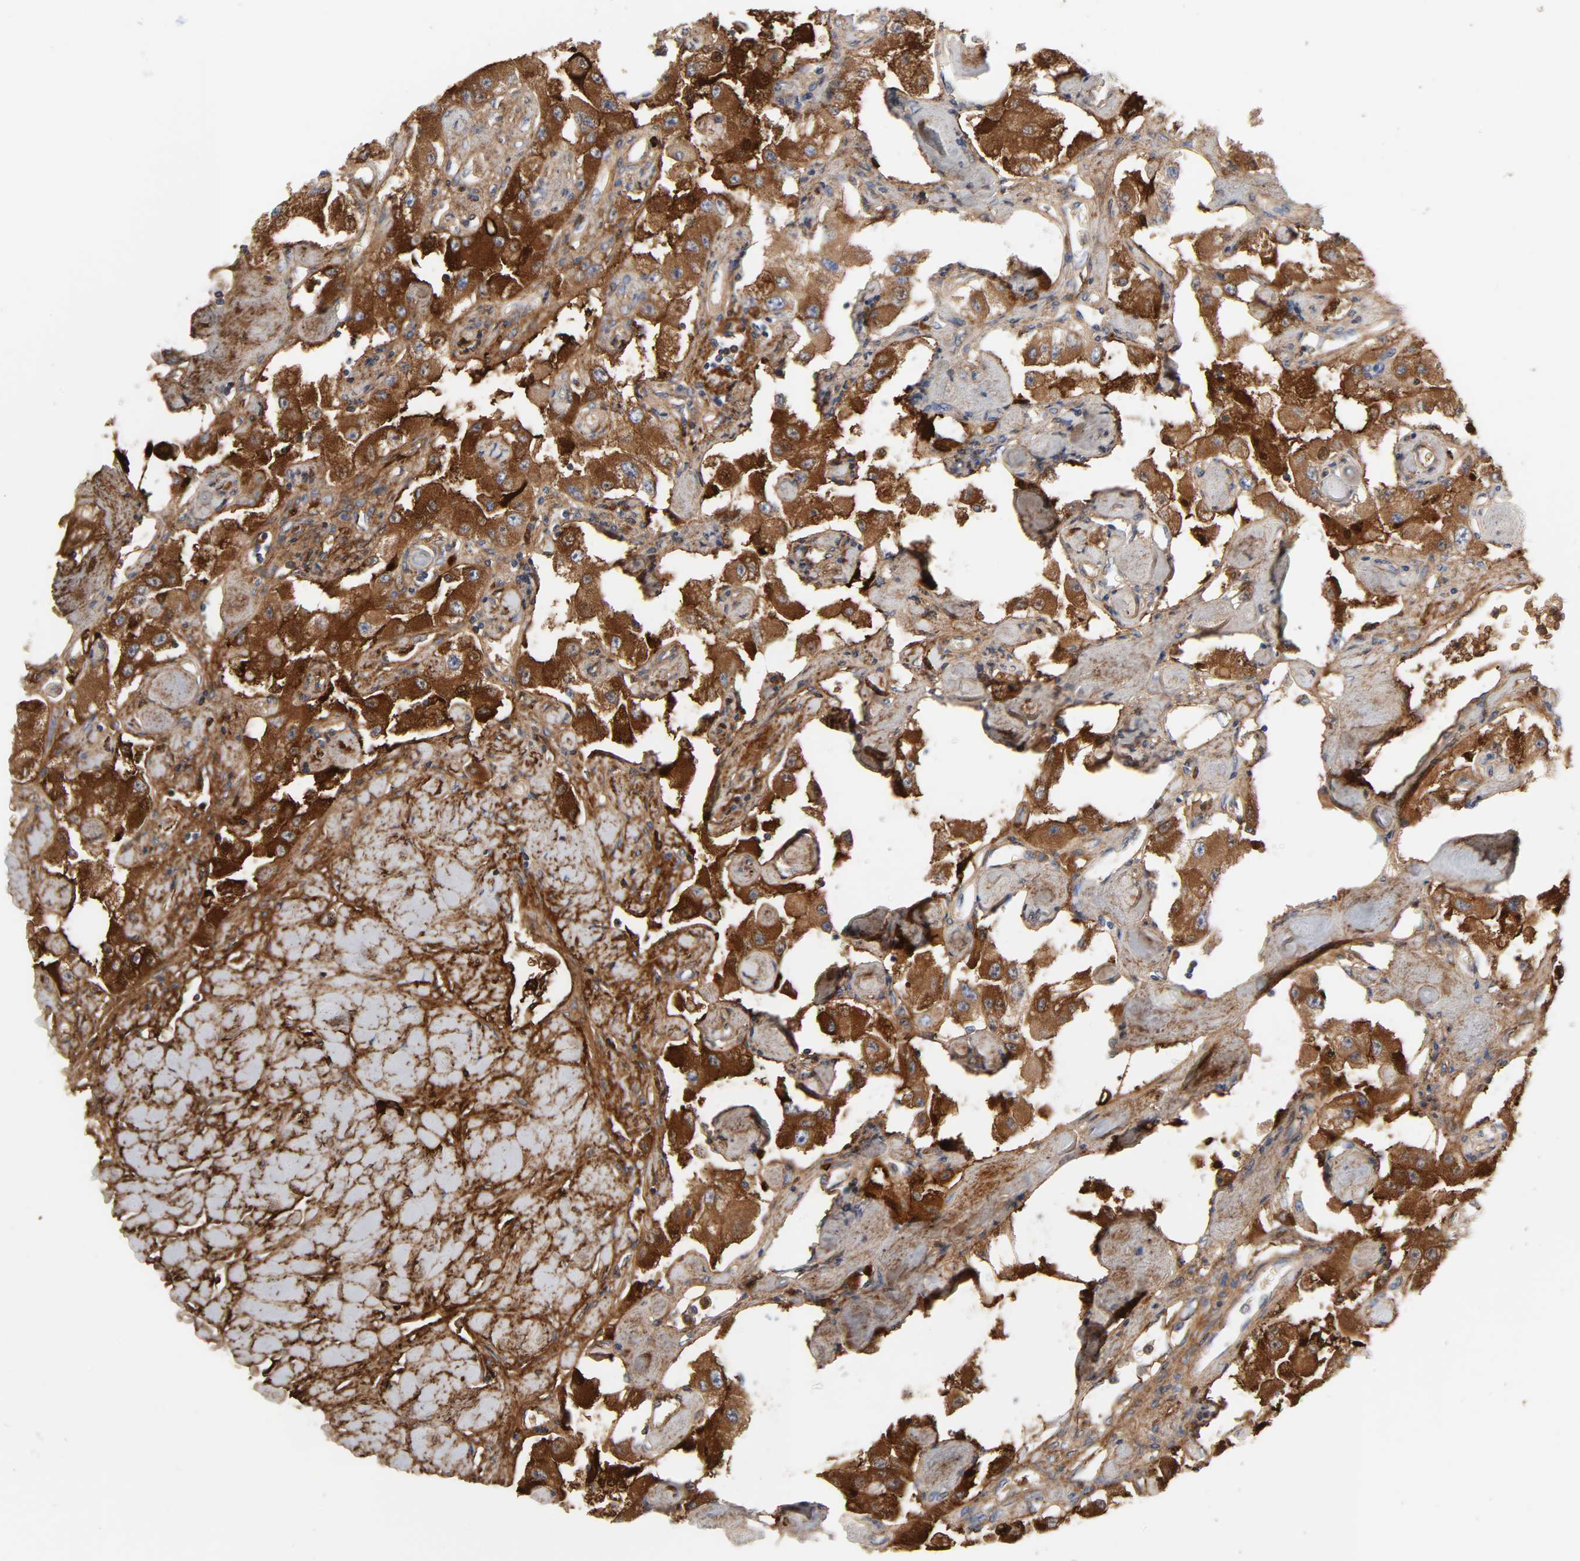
{"staining": {"intensity": "strong", "quantity": ">75%", "location": "cytoplasmic/membranous"}, "tissue": "carcinoid", "cell_type": "Tumor cells", "image_type": "cancer", "snomed": [{"axis": "morphology", "description": "Carcinoid, malignant, NOS"}, {"axis": "topography", "description": "Pancreas"}], "caption": "A high-resolution histopathology image shows immunohistochemistry staining of malignant carcinoid, which shows strong cytoplasmic/membranous expression in about >75% of tumor cells.", "gene": "FBLN1", "patient": {"sex": "male", "age": 41}}